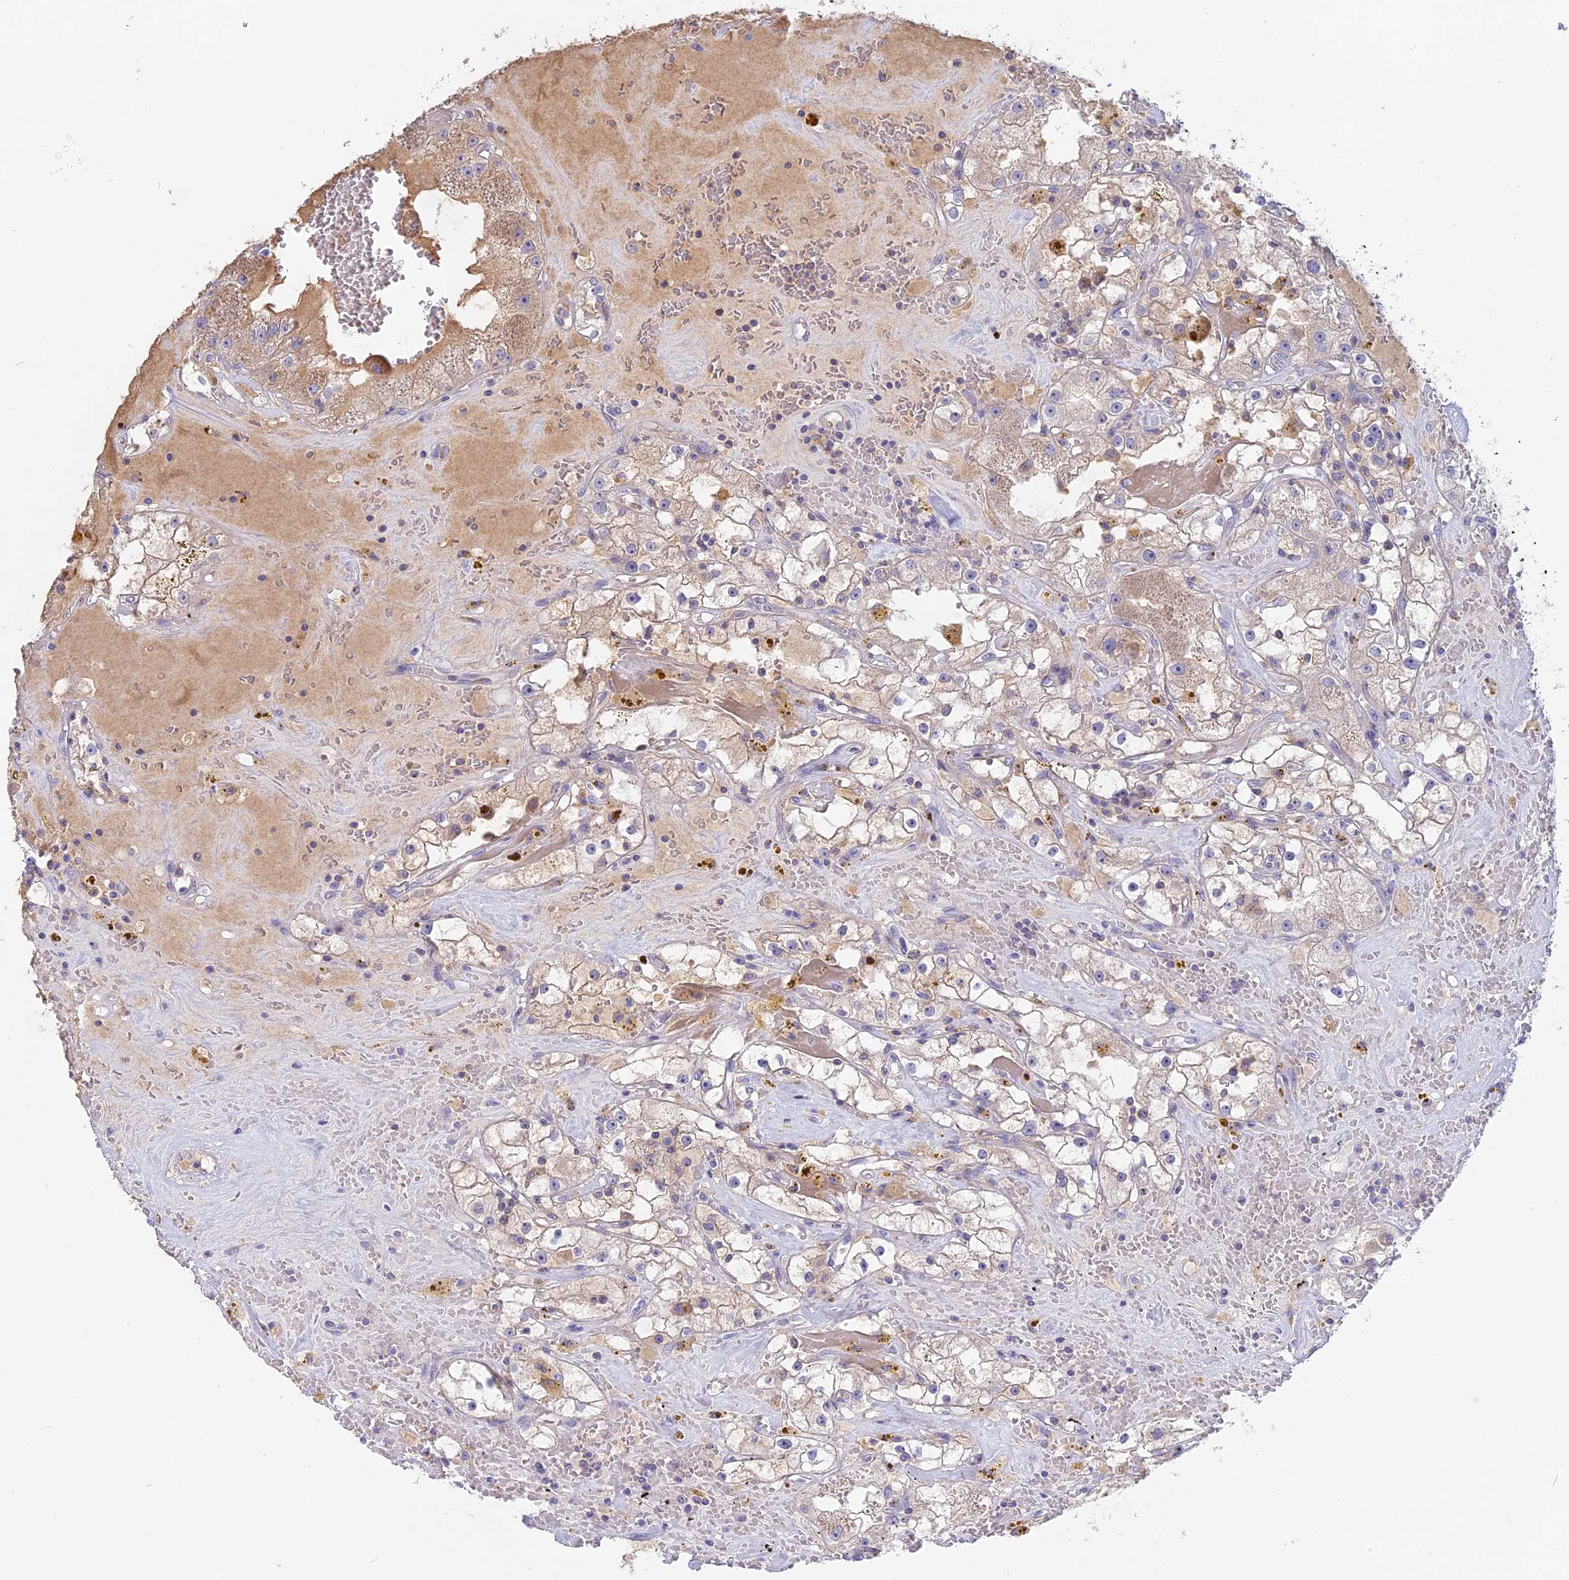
{"staining": {"intensity": "negative", "quantity": "none", "location": "none"}, "tissue": "renal cancer", "cell_type": "Tumor cells", "image_type": "cancer", "snomed": [{"axis": "morphology", "description": "Adenocarcinoma, NOS"}, {"axis": "topography", "description": "Kidney"}], "caption": "Adenocarcinoma (renal) stained for a protein using immunohistochemistry (IHC) reveals no expression tumor cells.", "gene": "ADGRA1", "patient": {"sex": "male", "age": 56}}